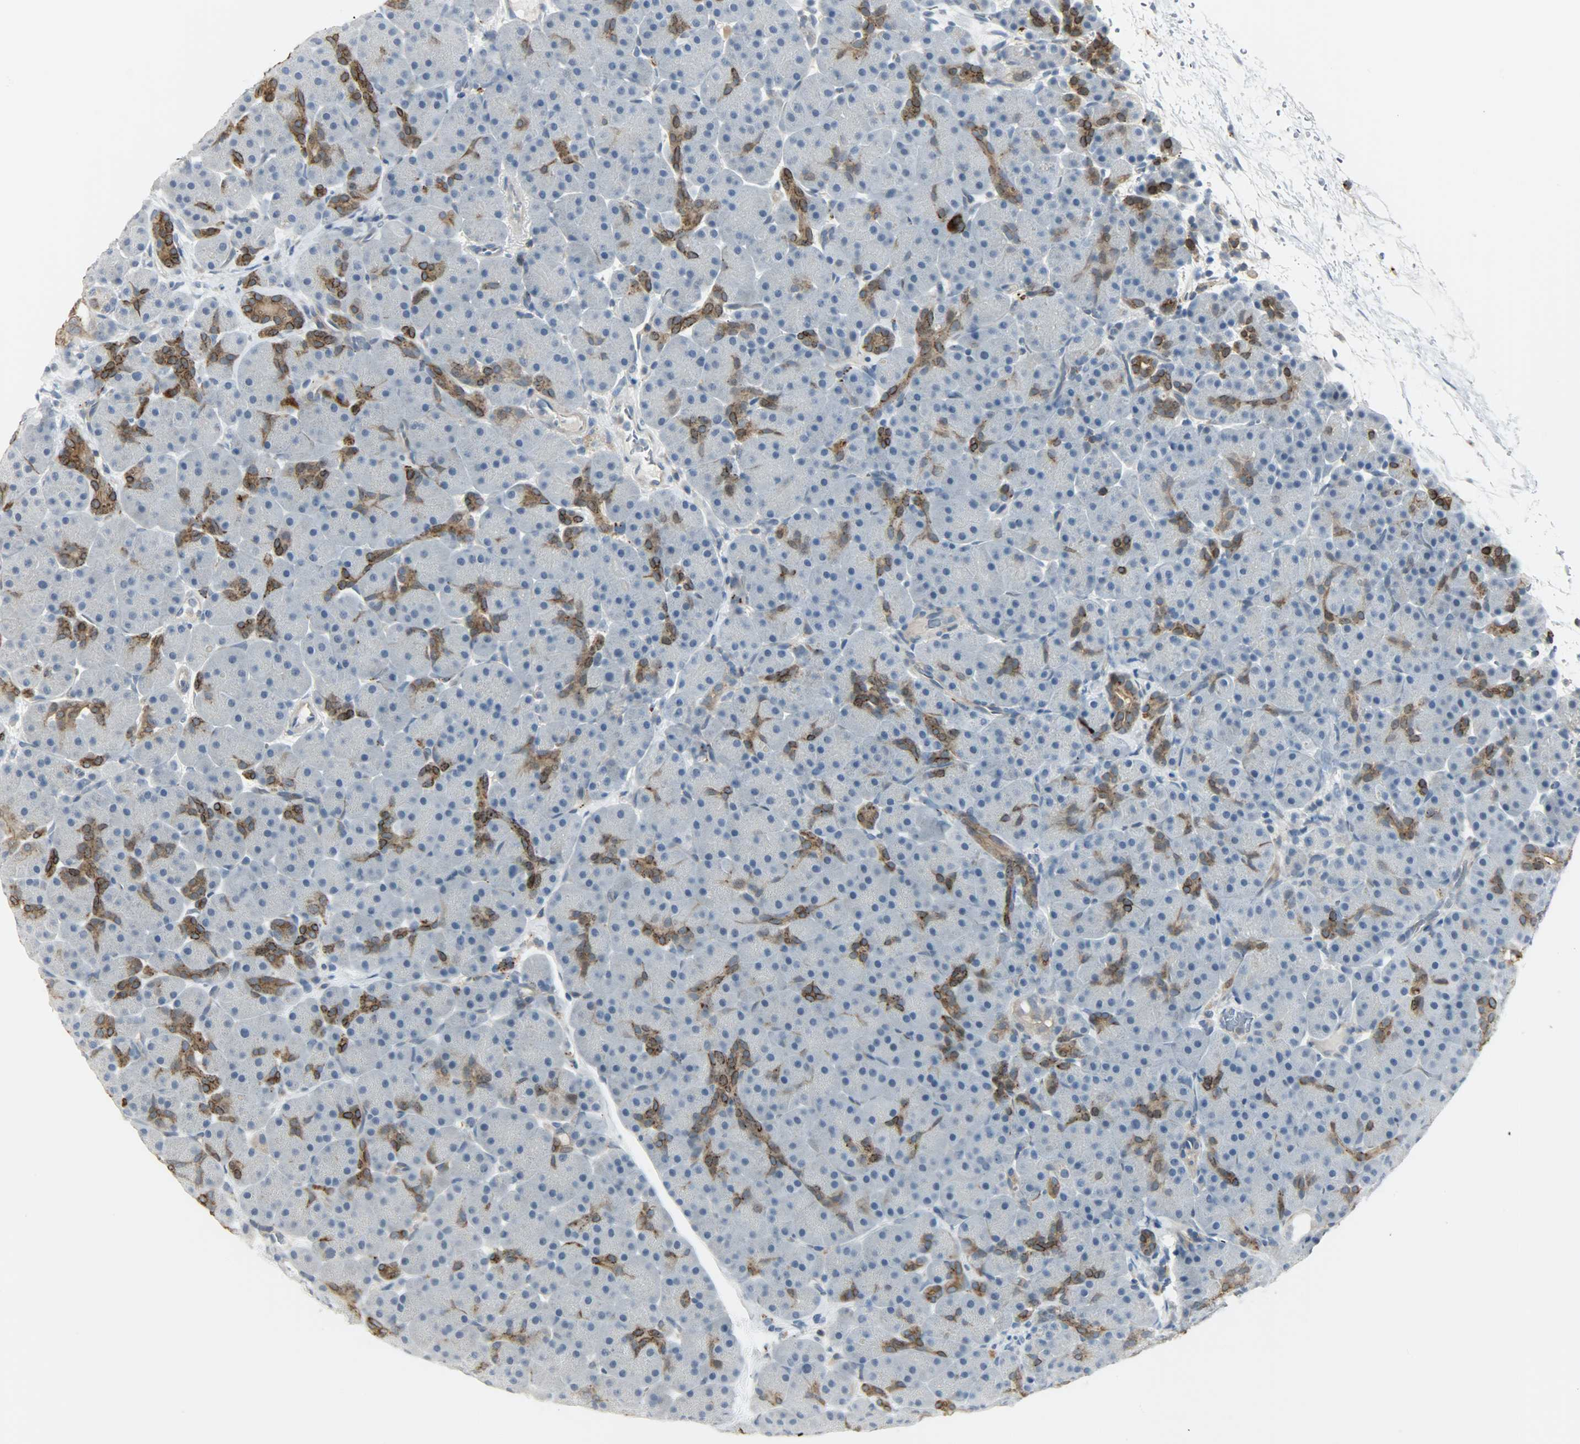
{"staining": {"intensity": "strong", "quantity": "<25%", "location": "cytoplasmic/membranous"}, "tissue": "pancreas", "cell_type": "Exocrine glandular cells", "image_type": "normal", "snomed": [{"axis": "morphology", "description": "Normal tissue, NOS"}, {"axis": "topography", "description": "Pancreas"}], "caption": "A photomicrograph showing strong cytoplasmic/membranous positivity in approximately <25% of exocrine glandular cells in unremarkable pancreas, as visualized by brown immunohistochemical staining.", "gene": "CD4", "patient": {"sex": "male", "age": 66}}